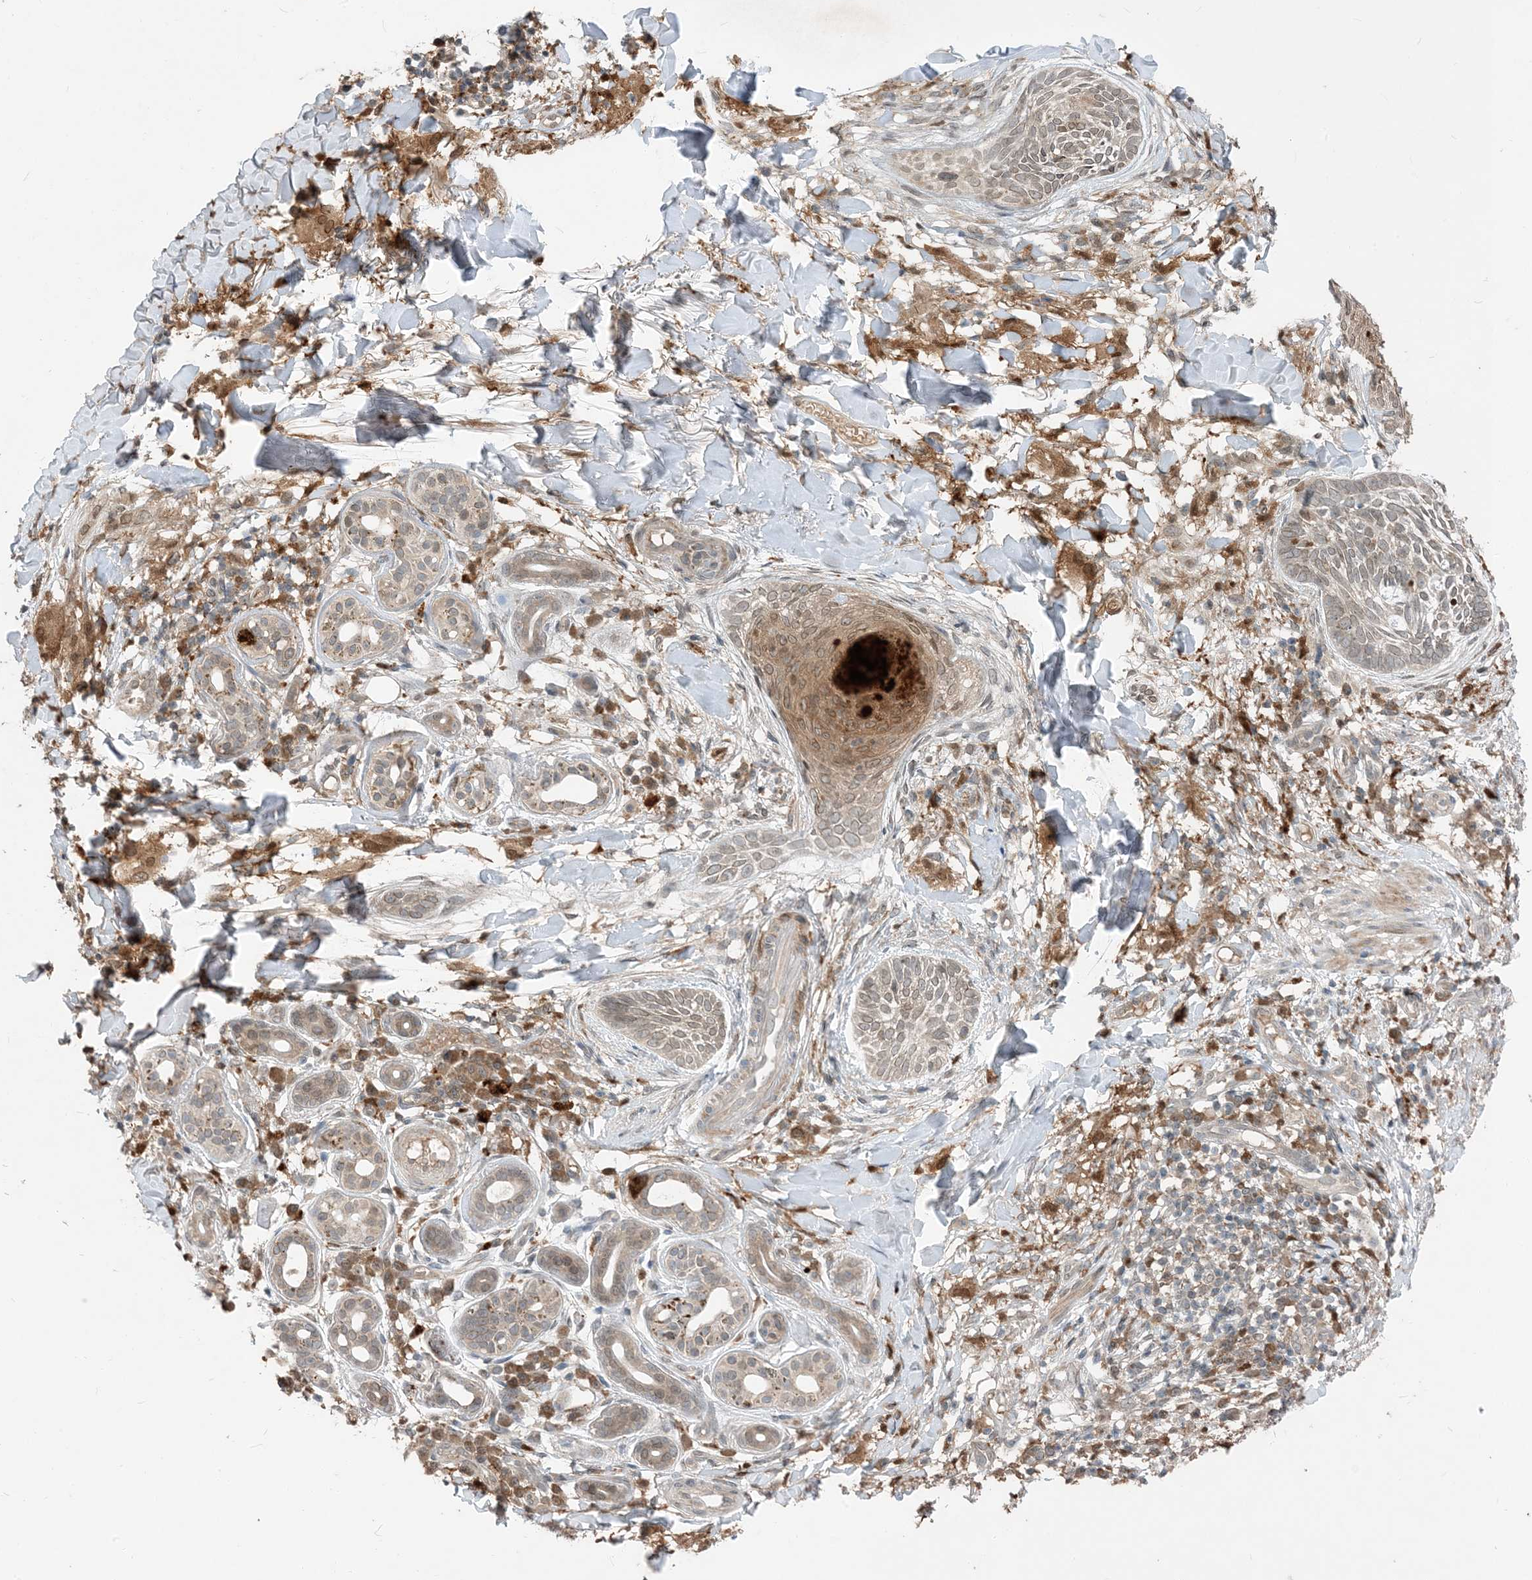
{"staining": {"intensity": "weak", "quantity": "<25%", "location": "cytoplasmic/membranous,nuclear"}, "tissue": "skin cancer", "cell_type": "Tumor cells", "image_type": "cancer", "snomed": [{"axis": "morphology", "description": "Basal cell carcinoma"}, {"axis": "topography", "description": "Skin"}], "caption": "High magnification brightfield microscopy of skin basal cell carcinoma stained with DAB (brown) and counterstained with hematoxylin (blue): tumor cells show no significant expression.", "gene": "NAGK", "patient": {"sex": "male", "age": 85}}